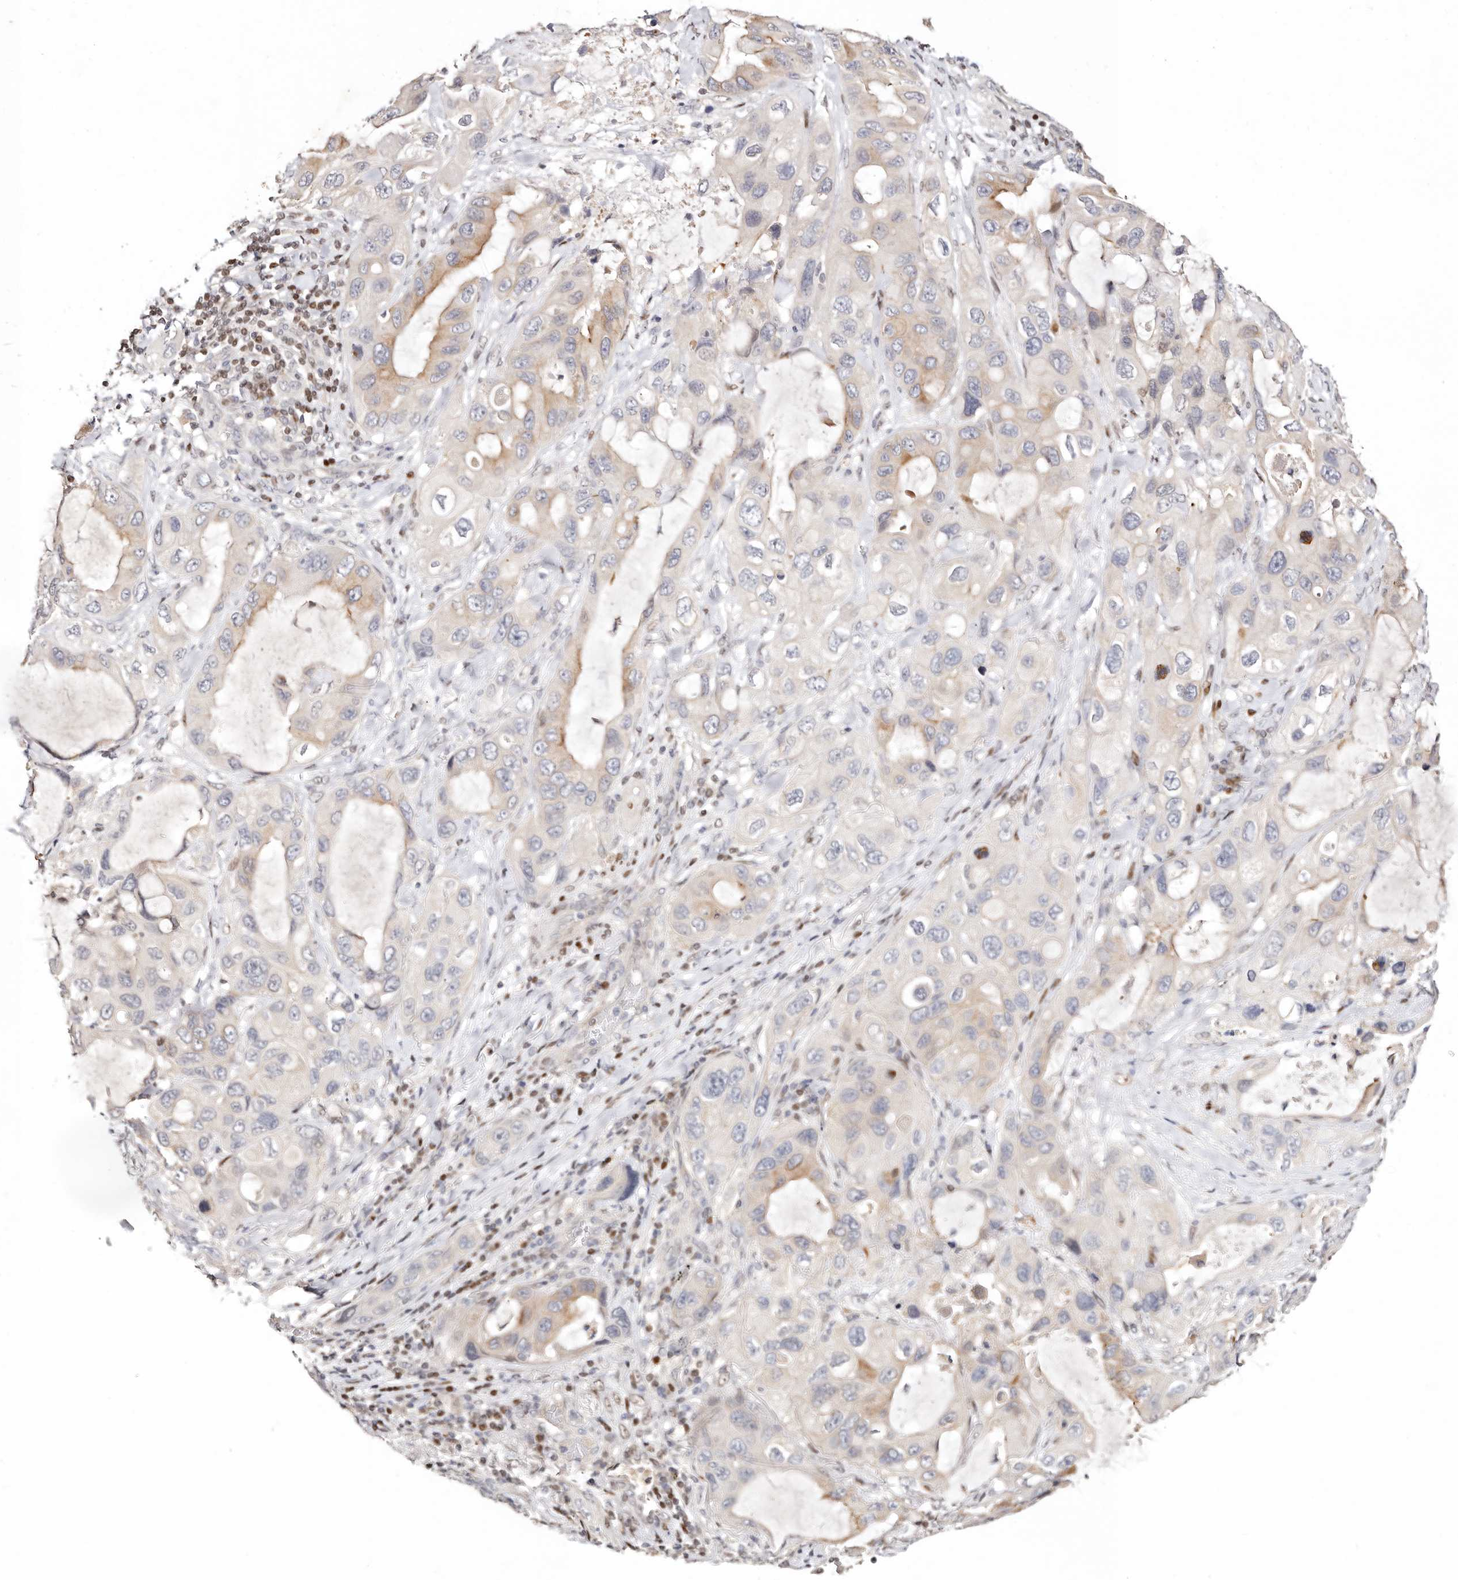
{"staining": {"intensity": "moderate", "quantity": "<25%", "location": "cytoplasmic/membranous"}, "tissue": "lung cancer", "cell_type": "Tumor cells", "image_type": "cancer", "snomed": [{"axis": "morphology", "description": "Squamous cell carcinoma, NOS"}, {"axis": "topography", "description": "Lung"}], "caption": "High-magnification brightfield microscopy of squamous cell carcinoma (lung) stained with DAB (3,3'-diaminobenzidine) (brown) and counterstained with hematoxylin (blue). tumor cells exhibit moderate cytoplasmic/membranous staining is seen in about<25% of cells.", "gene": "IQGAP3", "patient": {"sex": "female", "age": 73}}